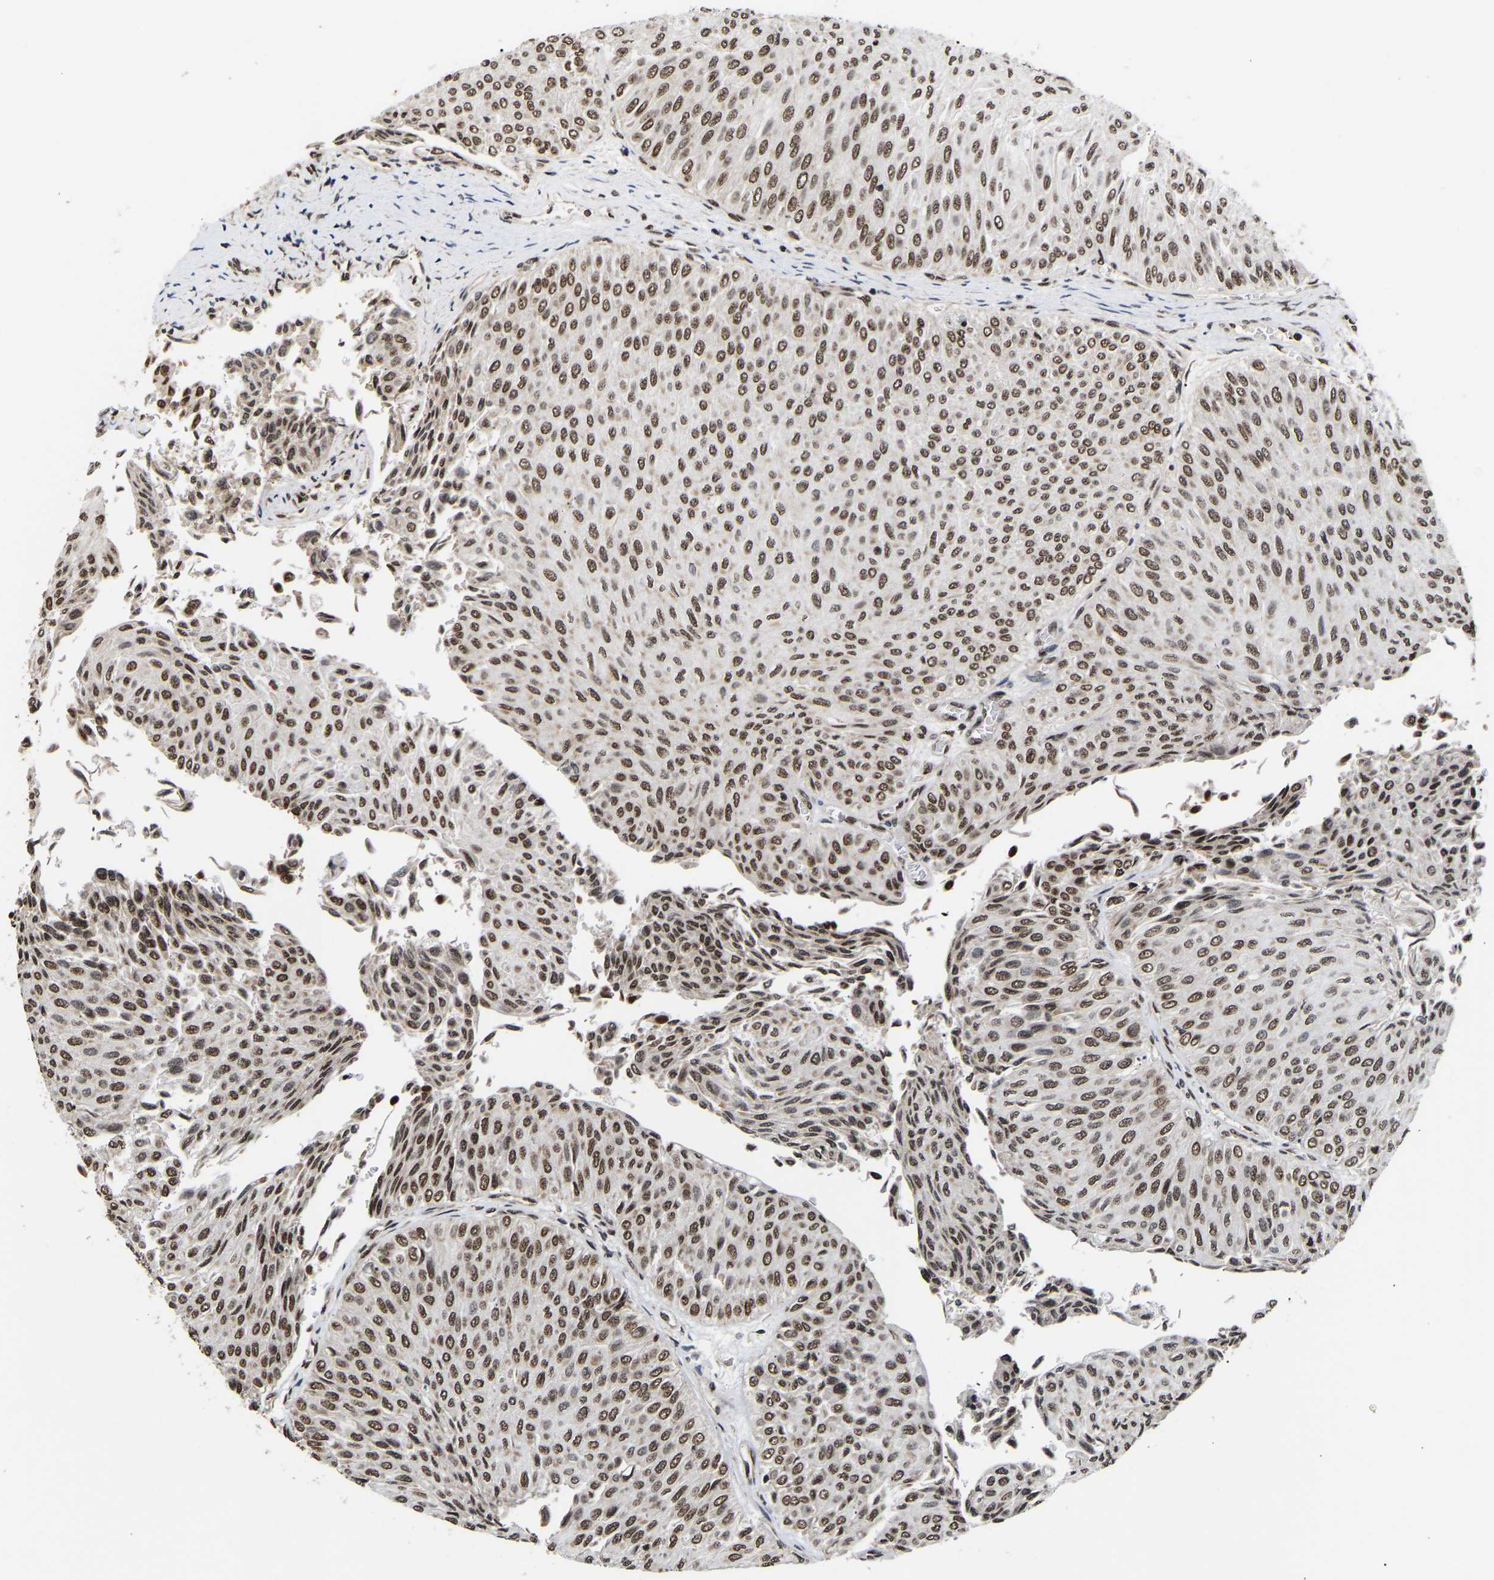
{"staining": {"intensity": "moderate", "quantity": ">75%", "location": "nuclear"}, "tissue": "urothelial cancer", "cell_type": "Tumor cells", "image_type": "cancer", "snomed": [{"axis": "morphology", "description": "Urothelial carcinoma, Low grade"}, {"axis": "topography", "description": "Urinary bladder"}], "caption": "Low-grade urothelial carcinoma tissue exhibits moderate nuclear positivity in approximately >75% of tumor cells", "gene": "PSIP1", "patient": {"sex": "male", "age": 78}}